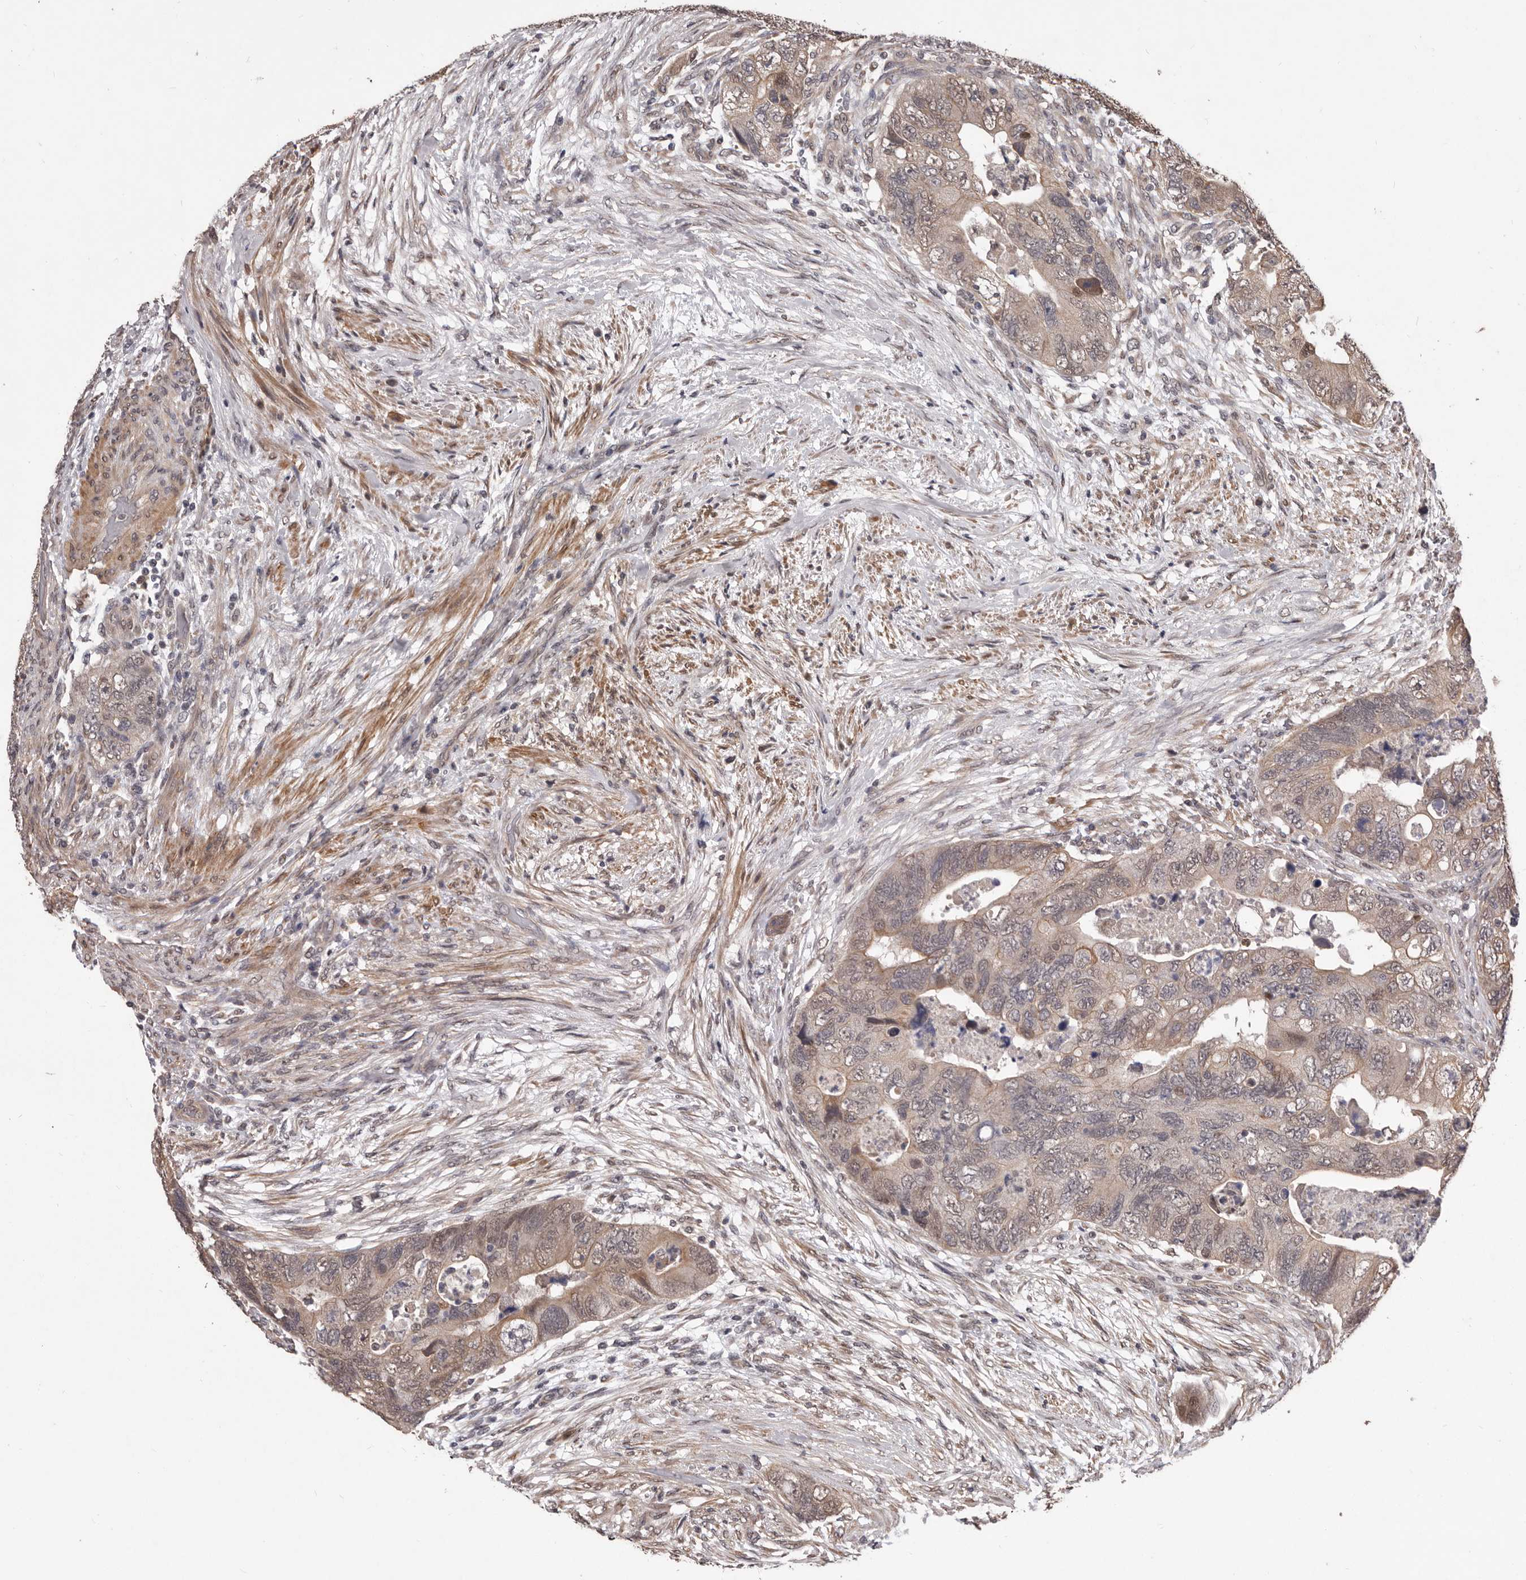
{"staining": {"intensity": "weak", "quantity": "25%-75%", "location": "cytoplasmic/membranous"}, "tissue": "colorectal cancer", "cell_type": "Tumor cells", "image_type": "cancer", "snomed": [{"axis": "morphology", "description": "Adenocarcinoma, NOS"}, {"axis": "topography", "description": "Rectum"}], "caption": "Adenocarcinoma (colorectal) was stained to show a protein in brown. There is low levels of weak cytoplasmic/membranous positivity in approximately 25%-75% of tumor cells.", "gene": "CELF3", "patient": {"sex": "male", "age": 63}}